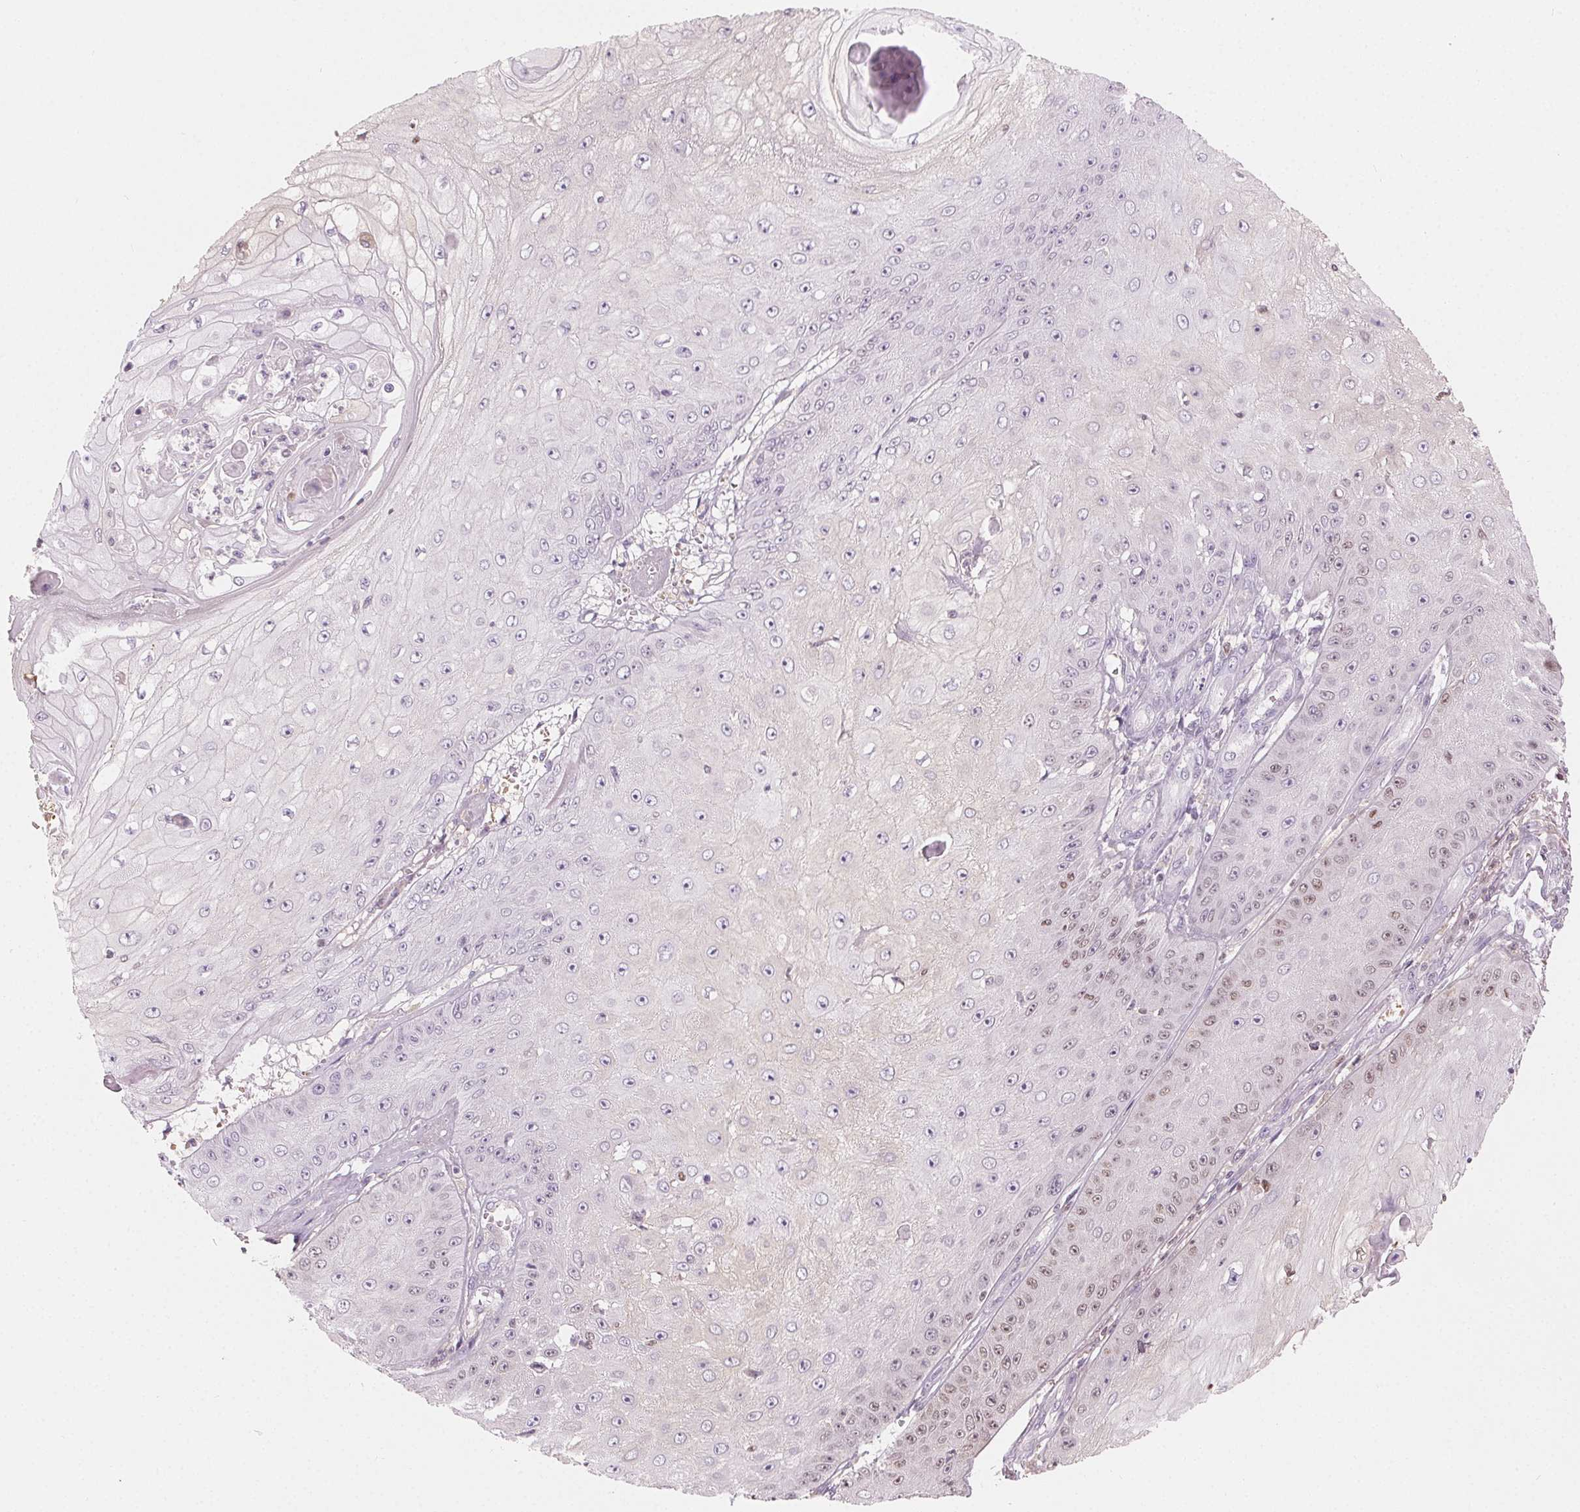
{"staining": {"intensity": "negative", "quantity": "none", "location": "none"}, "tissue": "skin cancer", "cell_type": "Tumor cells", "image_type": "cancer", "snomed": [{"axis": "morphology", "description": "Squamous cell carcinoma, NOS"}, {"axis": "topography", "description": "Skin"}], "caption": "Immunohistochemistry photomicrograph of human squamous cell carcinoma (skin) stained for a protein (brown), which shows no expression in tumor cells.", "gene": "AFM", "patient": {"sex": "male", "age": 70}}